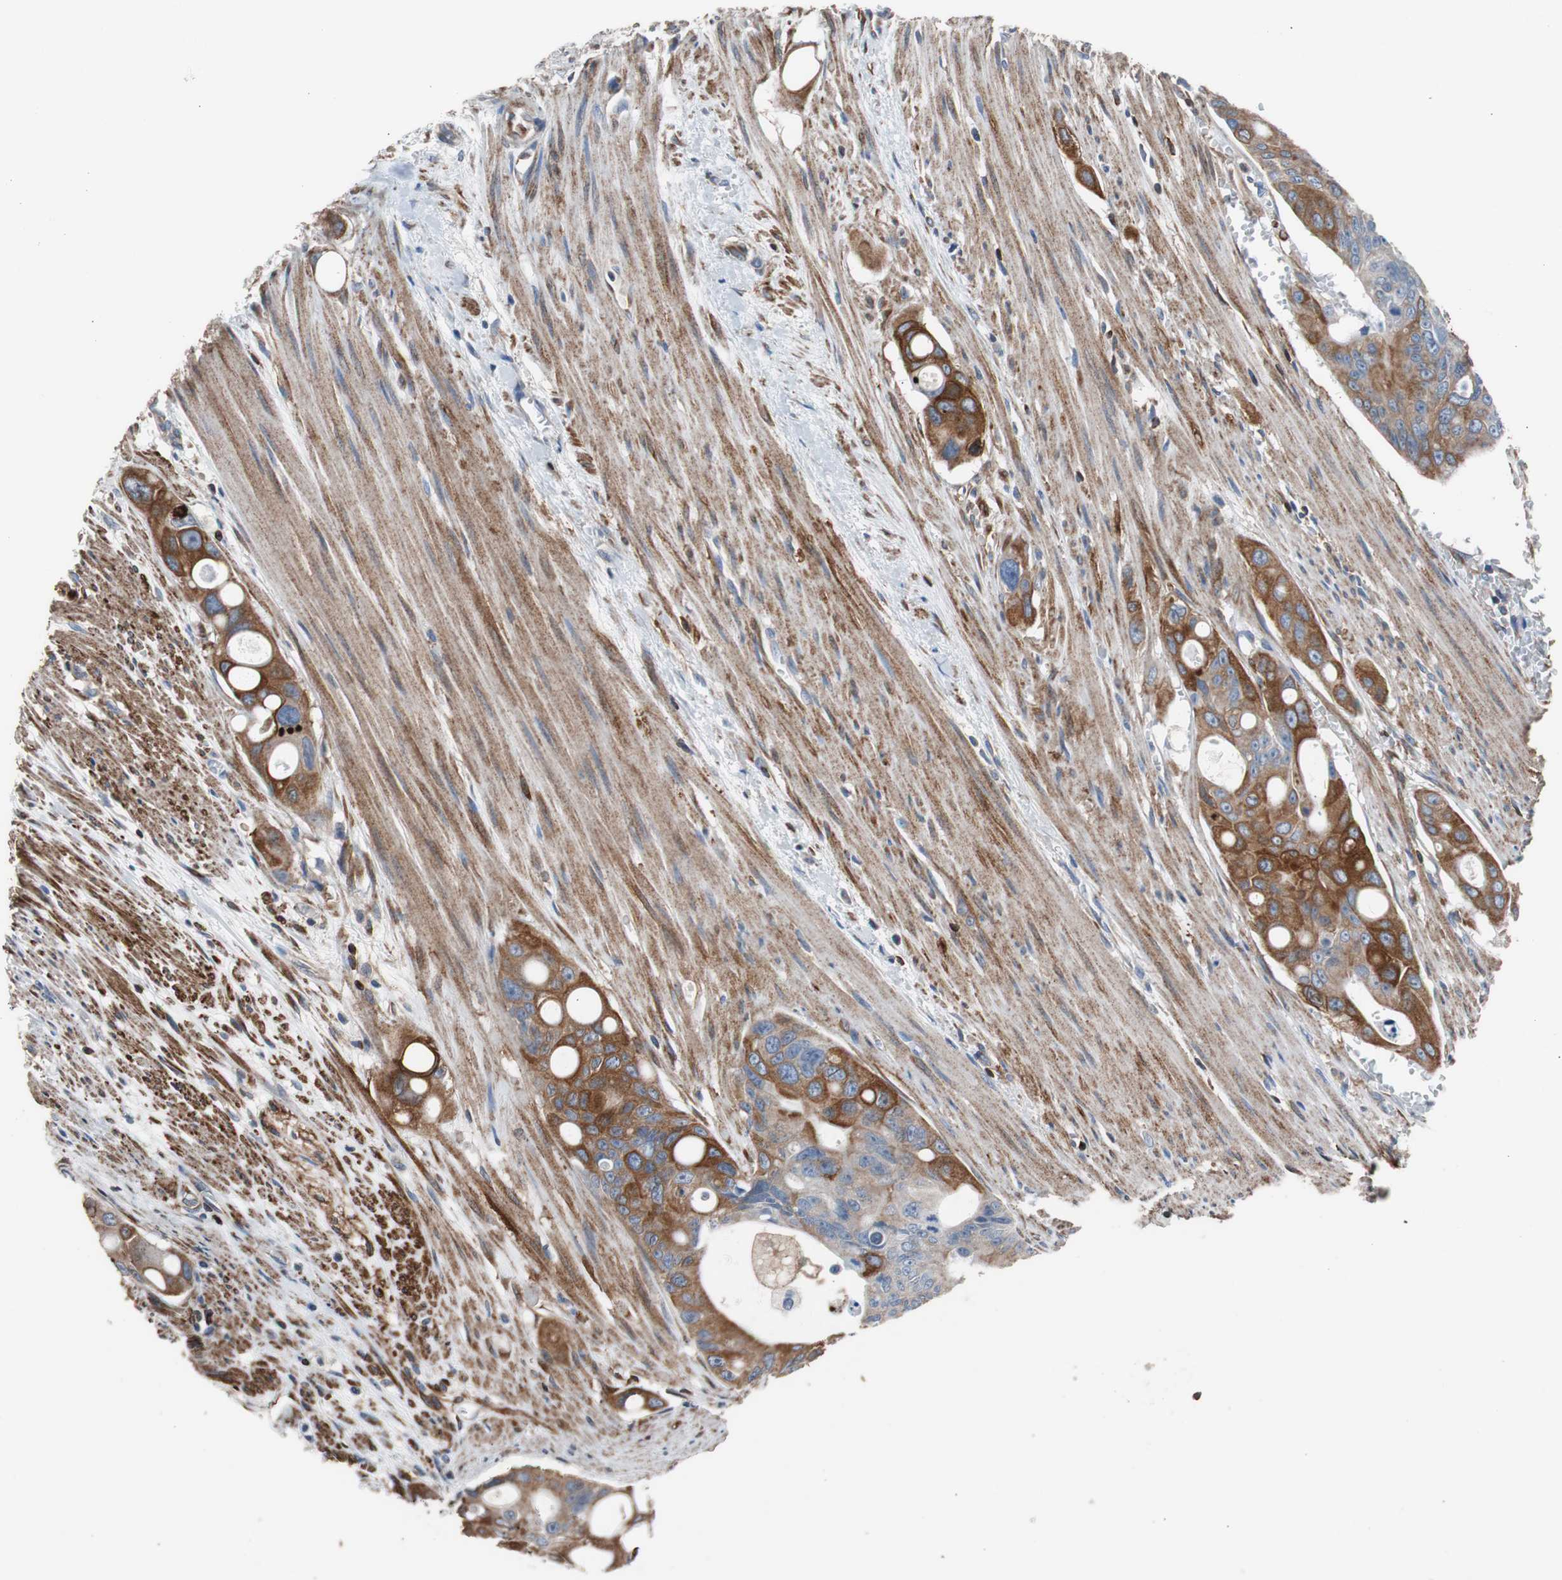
{"staining": {"intensity": "moderate", "quantity": ">75%", "location": "cytoplasmic/membranous"}, "tissue": "colorectal cancer", "cell_type": "Tumor cells", "image_type": "cancer", "snomed": [{"axis": "morphology", "description": "Adenocarcinoma, NOS"}, {"axis": "topography", "description": "Colon"}], "caption": "Immunohistochemistry (IHC) micrograph of human colorectal cancer stained for a protein (brown), which displays medium levels of moderate cytoplasmic/membranous staining in approximately >75% of tumor cells.", "gene": "PBXIP1", "patient": {"sex": "female", "age": 57}}